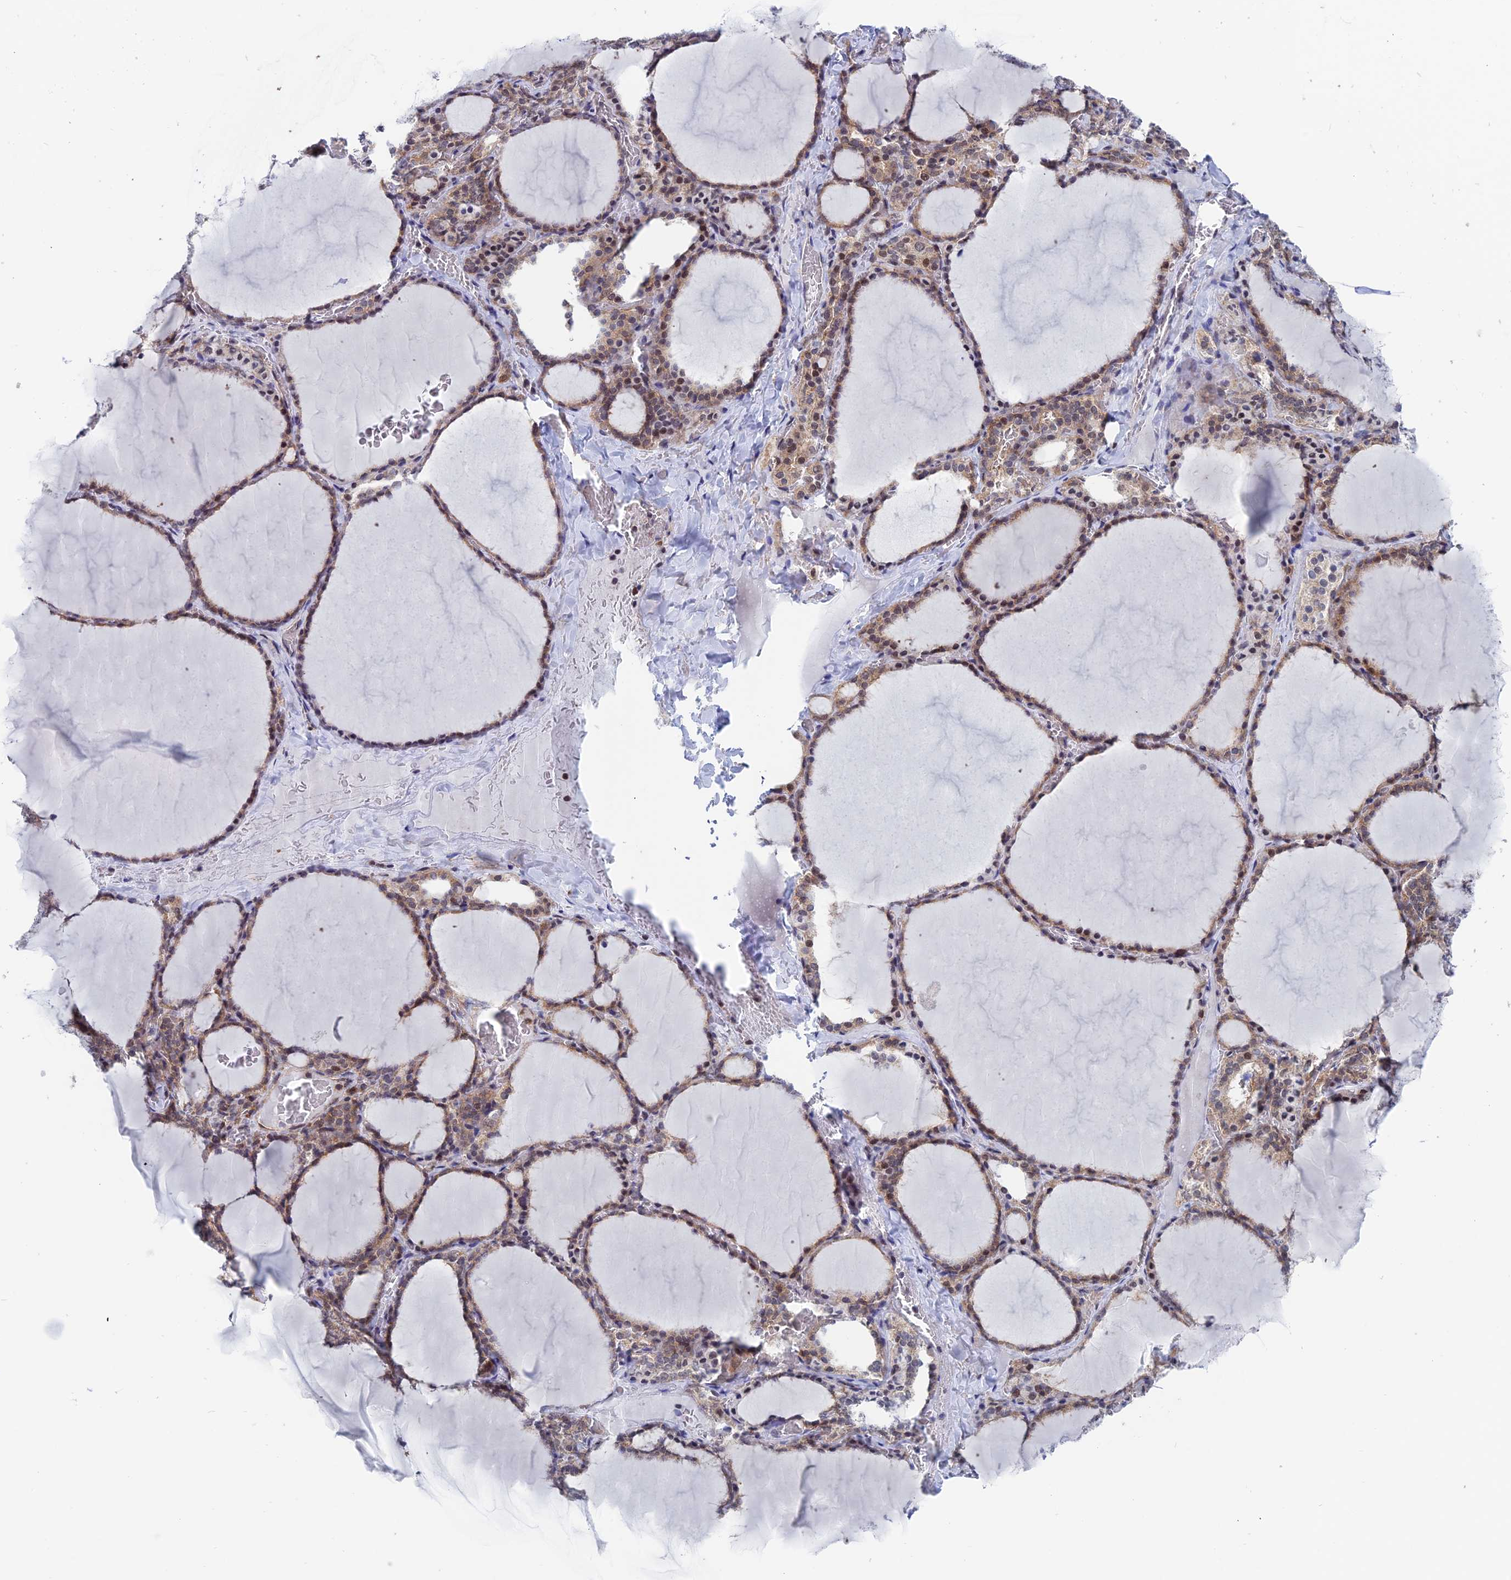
{"staining": {"intensity": "moderate", "quantity": ">75%", "location": "cytoplasmic/membranous,nuclear"}, "tissue": "thyroid gland", "cell_type": "Glandular cells", "image_type": "normal", "snomed": [{"axis": "morphology", "description": "Normal tissue, NOS"}, {"axis": "topography", "description": "Thyroid gland"}], "caption": "IHC of unremarkable human thyroid gland exhibits medium levels of moderate cytoplasmic/membranous,nuclear expression in approximately >75% of glandular cells. (Brightfield microscopy of DAB IHC at high magnification).", "gene": "IGBP1", "patient": {"sex": "female", "age": 39}}